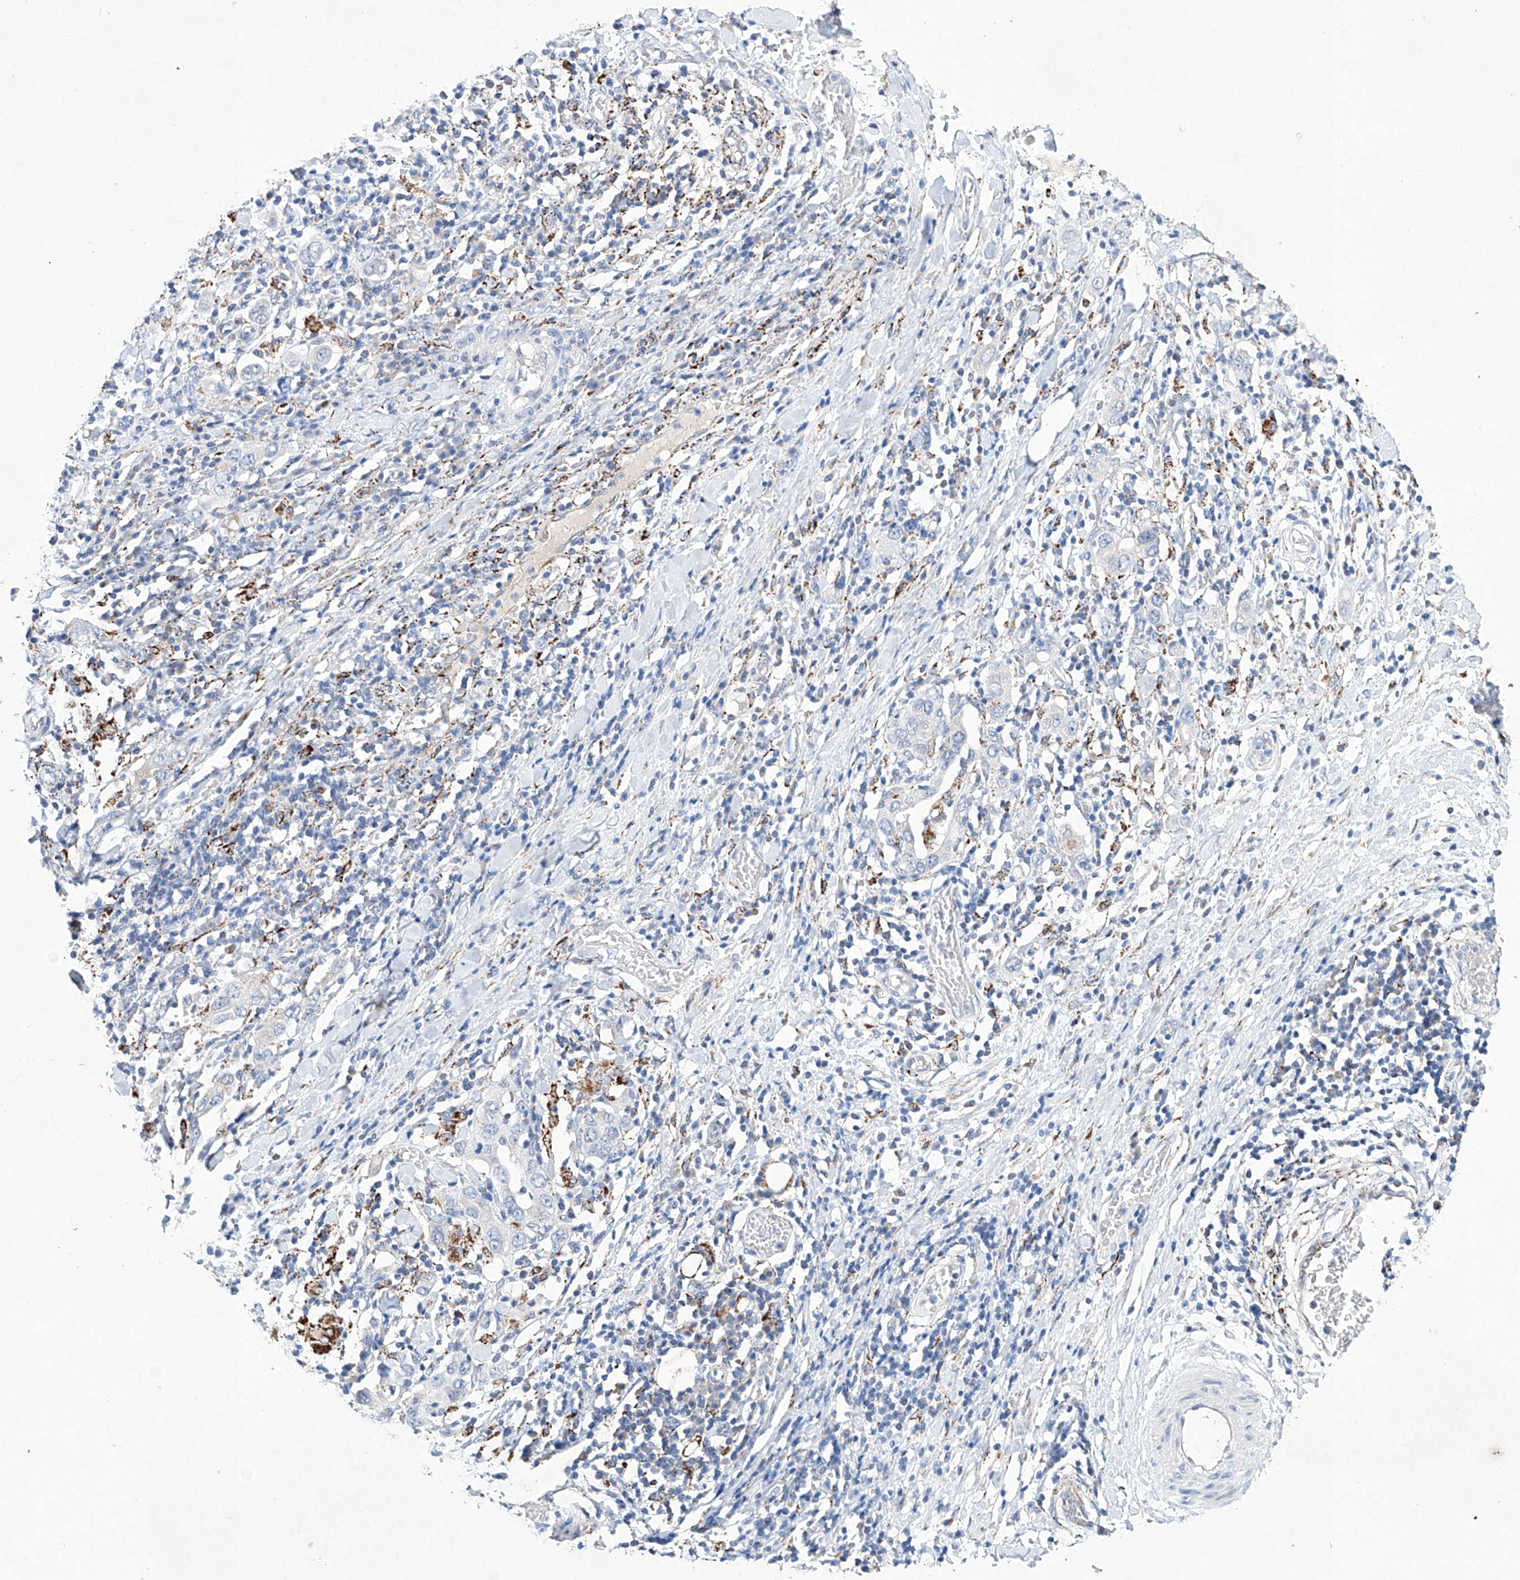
{"staining": {"intensity": "negative", "quantity": "none", "location": "none"}, "tissue": "stomach cancer", "cell_type": "Tumor cells", "image_type": "cancer", "snomed": [{"axis": "morphology", "description": "Adenocarcinoma, NOS"}, {"axis": "topography", "description": "Stomach, upper"}], "caption": "Immunohistochemical staining of human adenocarcinoma (stomach) exhibits no significant expression in tumor cells.", "gene": "NRROS", "patient": {"sex": "male", "age": 62}}